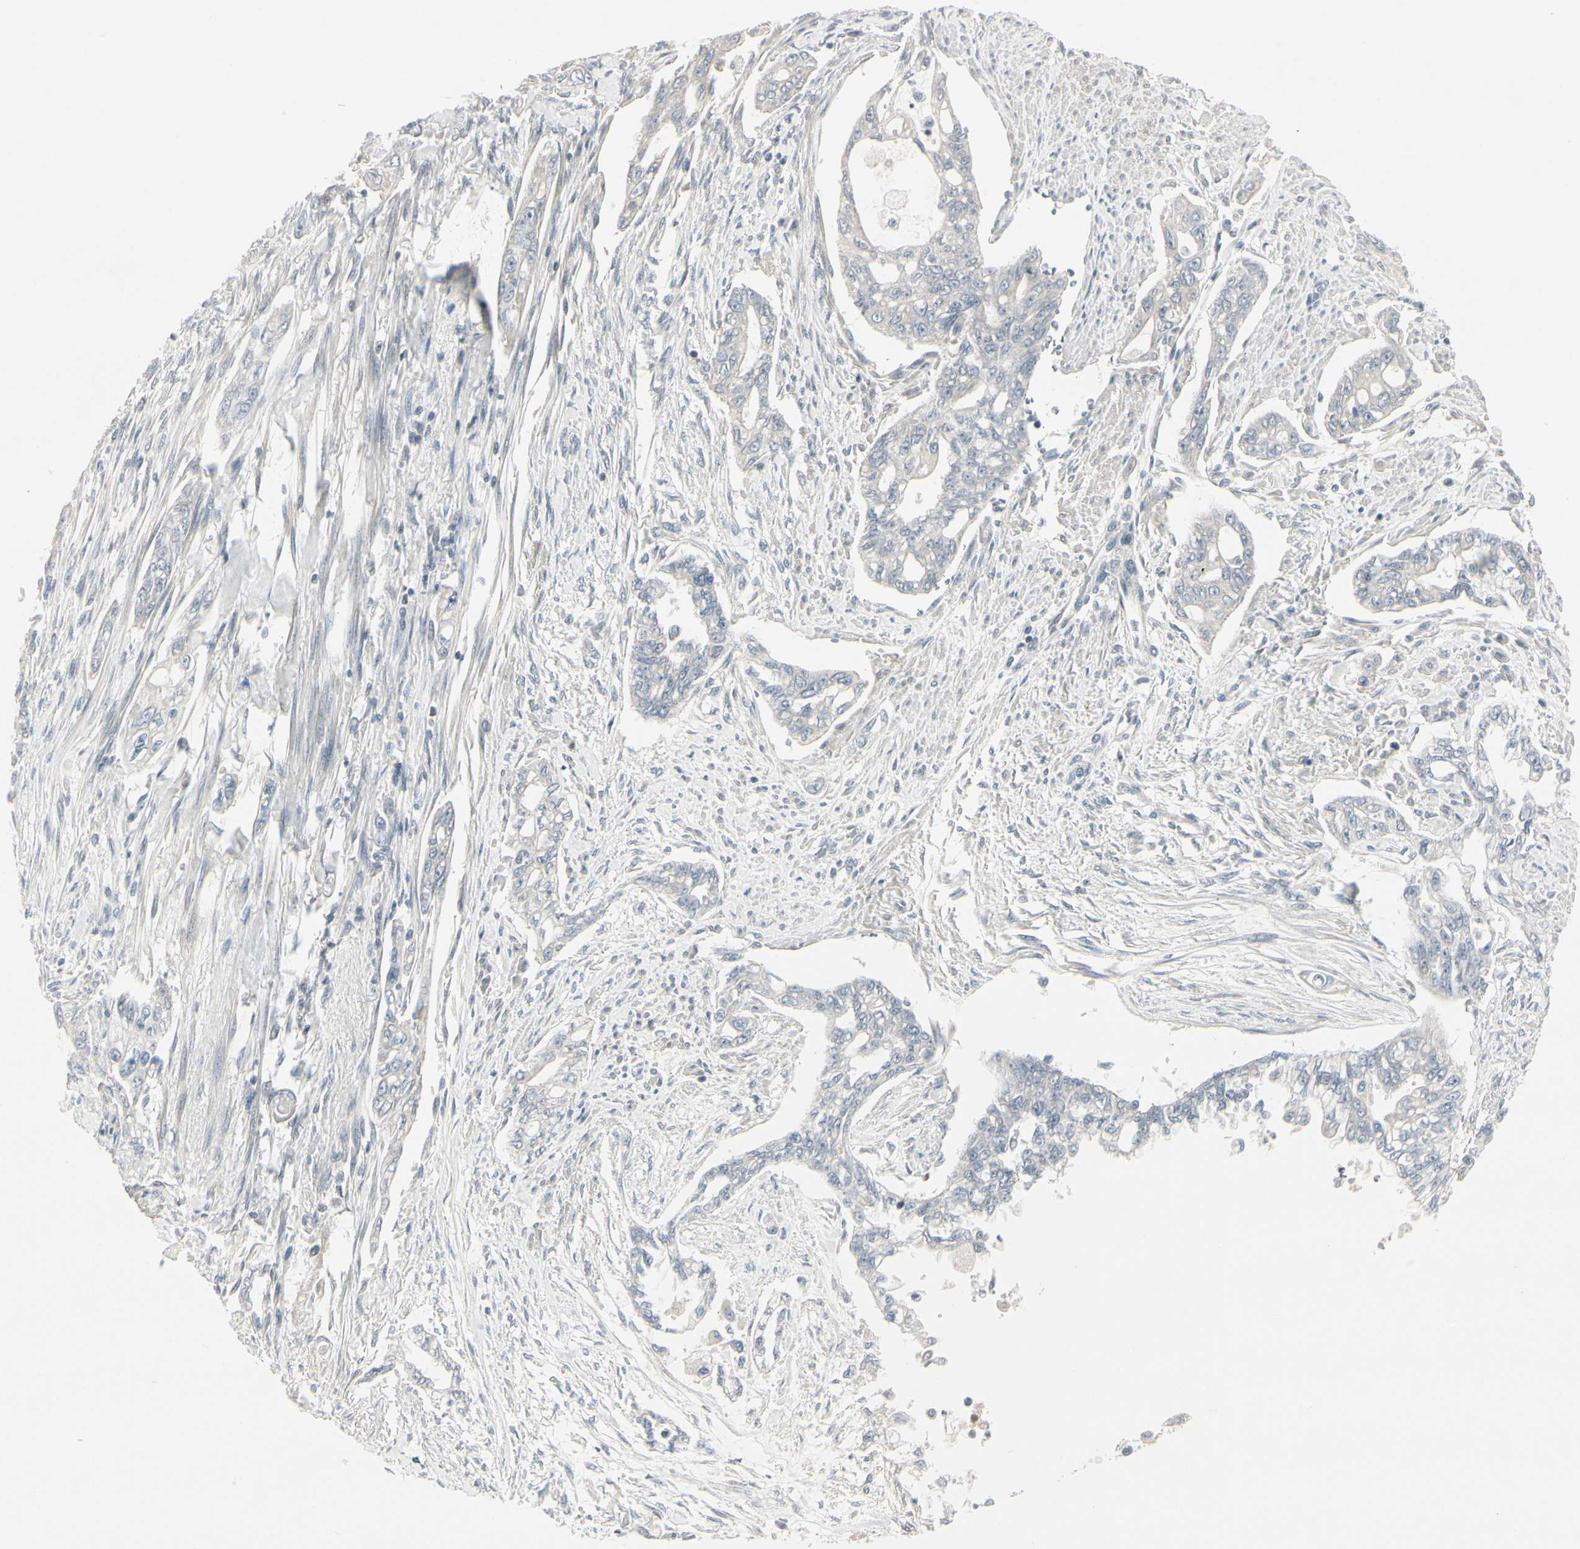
{"staining": {"intensity": "negative", "quantity": "none", "location": "none"}, "tissue": "pancreatic cancer", "cell_type": "Tumor cells", "image_type": "cancer", "snomed": [{"axis": "morphology", "description": "Normal tissue, NOS"}, {"axis": "topography", "description": "Pancreas"}], "caption": "The image reveals no significant positivity in tumor cells of pancreatic cancer. Brightfield microscopy of IHC stained with DAB (3,3'-diaminobenzidine) (brown) and hematoxylin (blue), captured at high magnification.", "gene": "DMPK", "patient": {"sex": "male", "age": 42}}